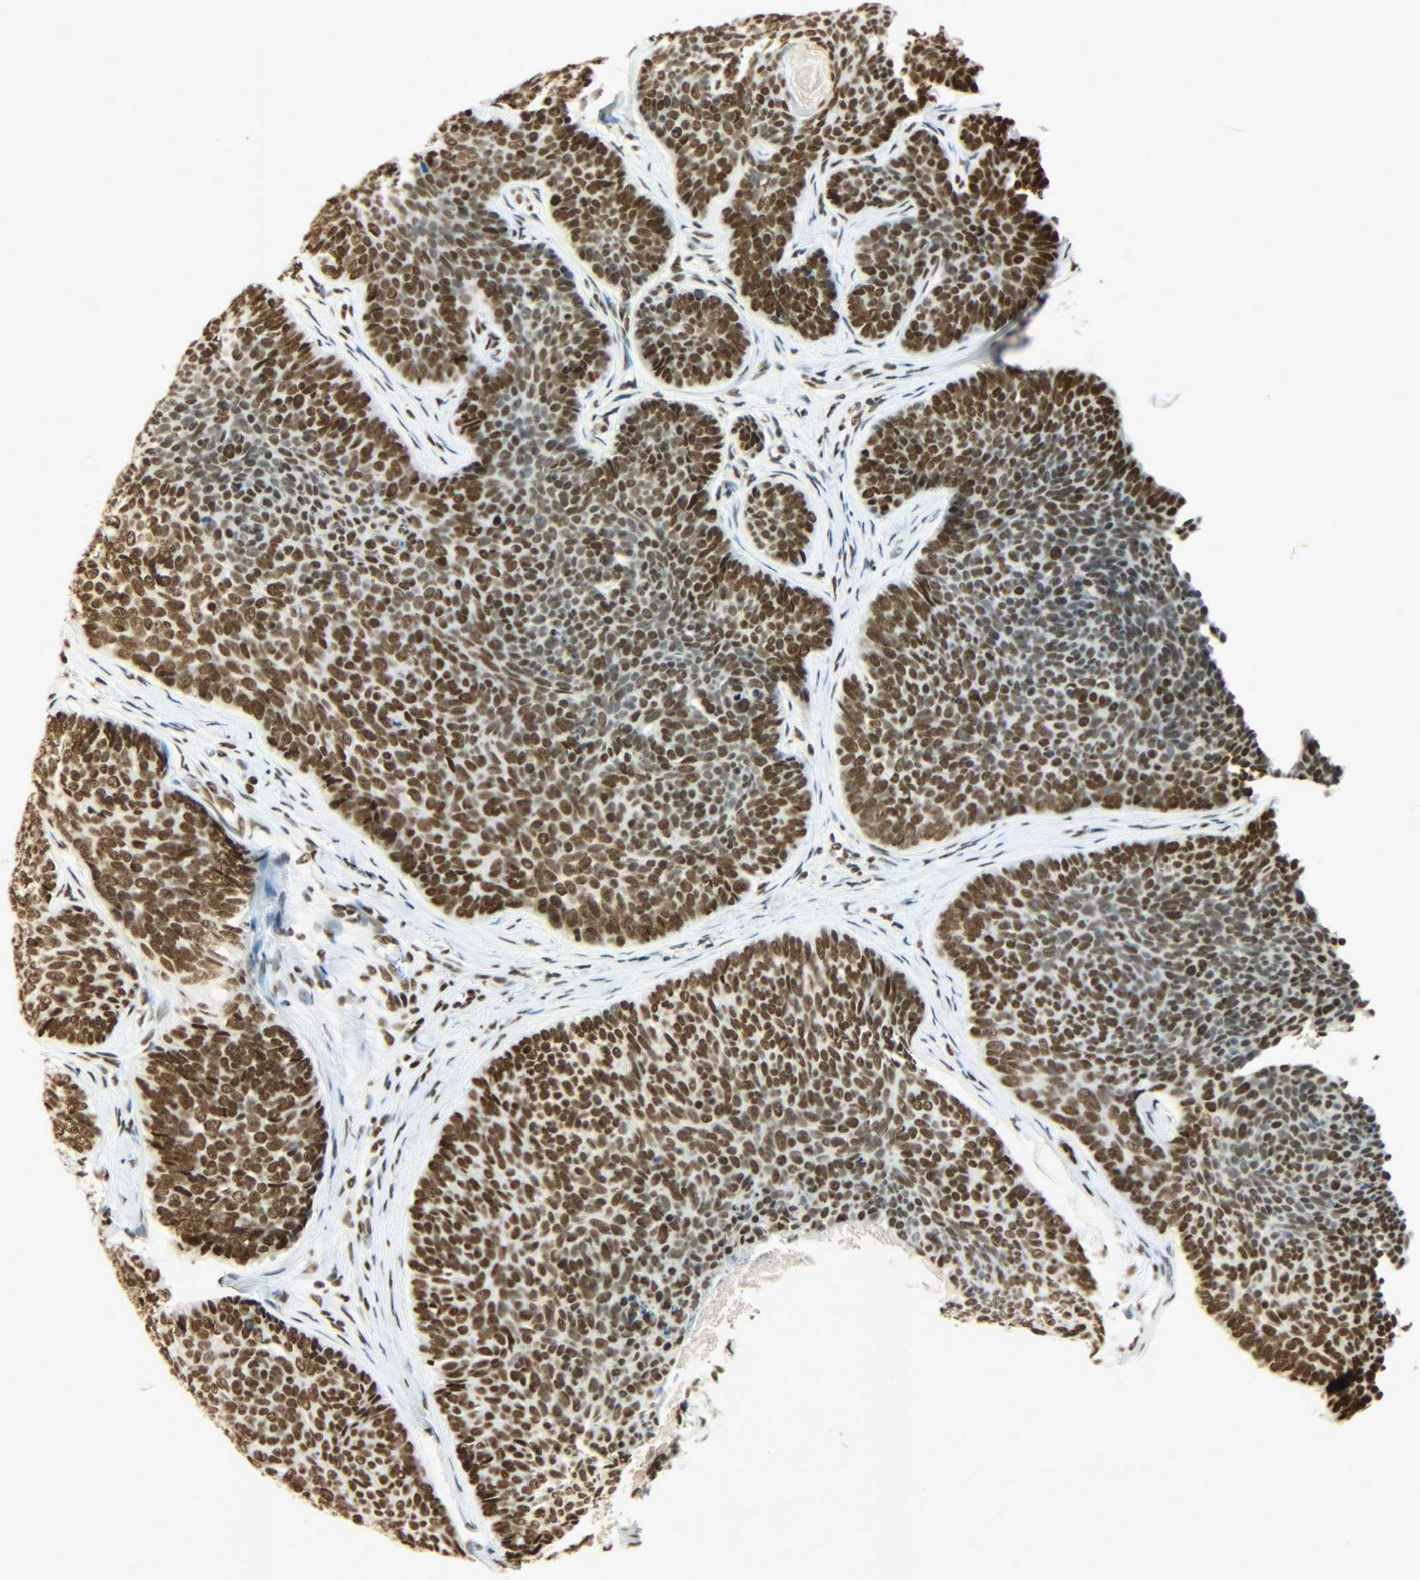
{"staining": {"intensity": "strong", "quantity": ">75%", "location": "nuclear"}, "tissue": "skin cancer", "cell_type": "Tumor cells", "image_type": "cancer", "snomed": [{"axis": "morphology", "description": "Normal tissue, NOS"}, {"axis": "morphology", "description": "Basal cell carcinoma"}, {"axis": "topography", "description": "Skin"}], "caption": "This histopathology image reveals IHC staining of skin cancer (basal cell carcinoma), with high strong nuclear staining in approximately >75% of tumor cells.", "gene": "KHDRBS1", "patient": {"sex": "female", "age": 69}}